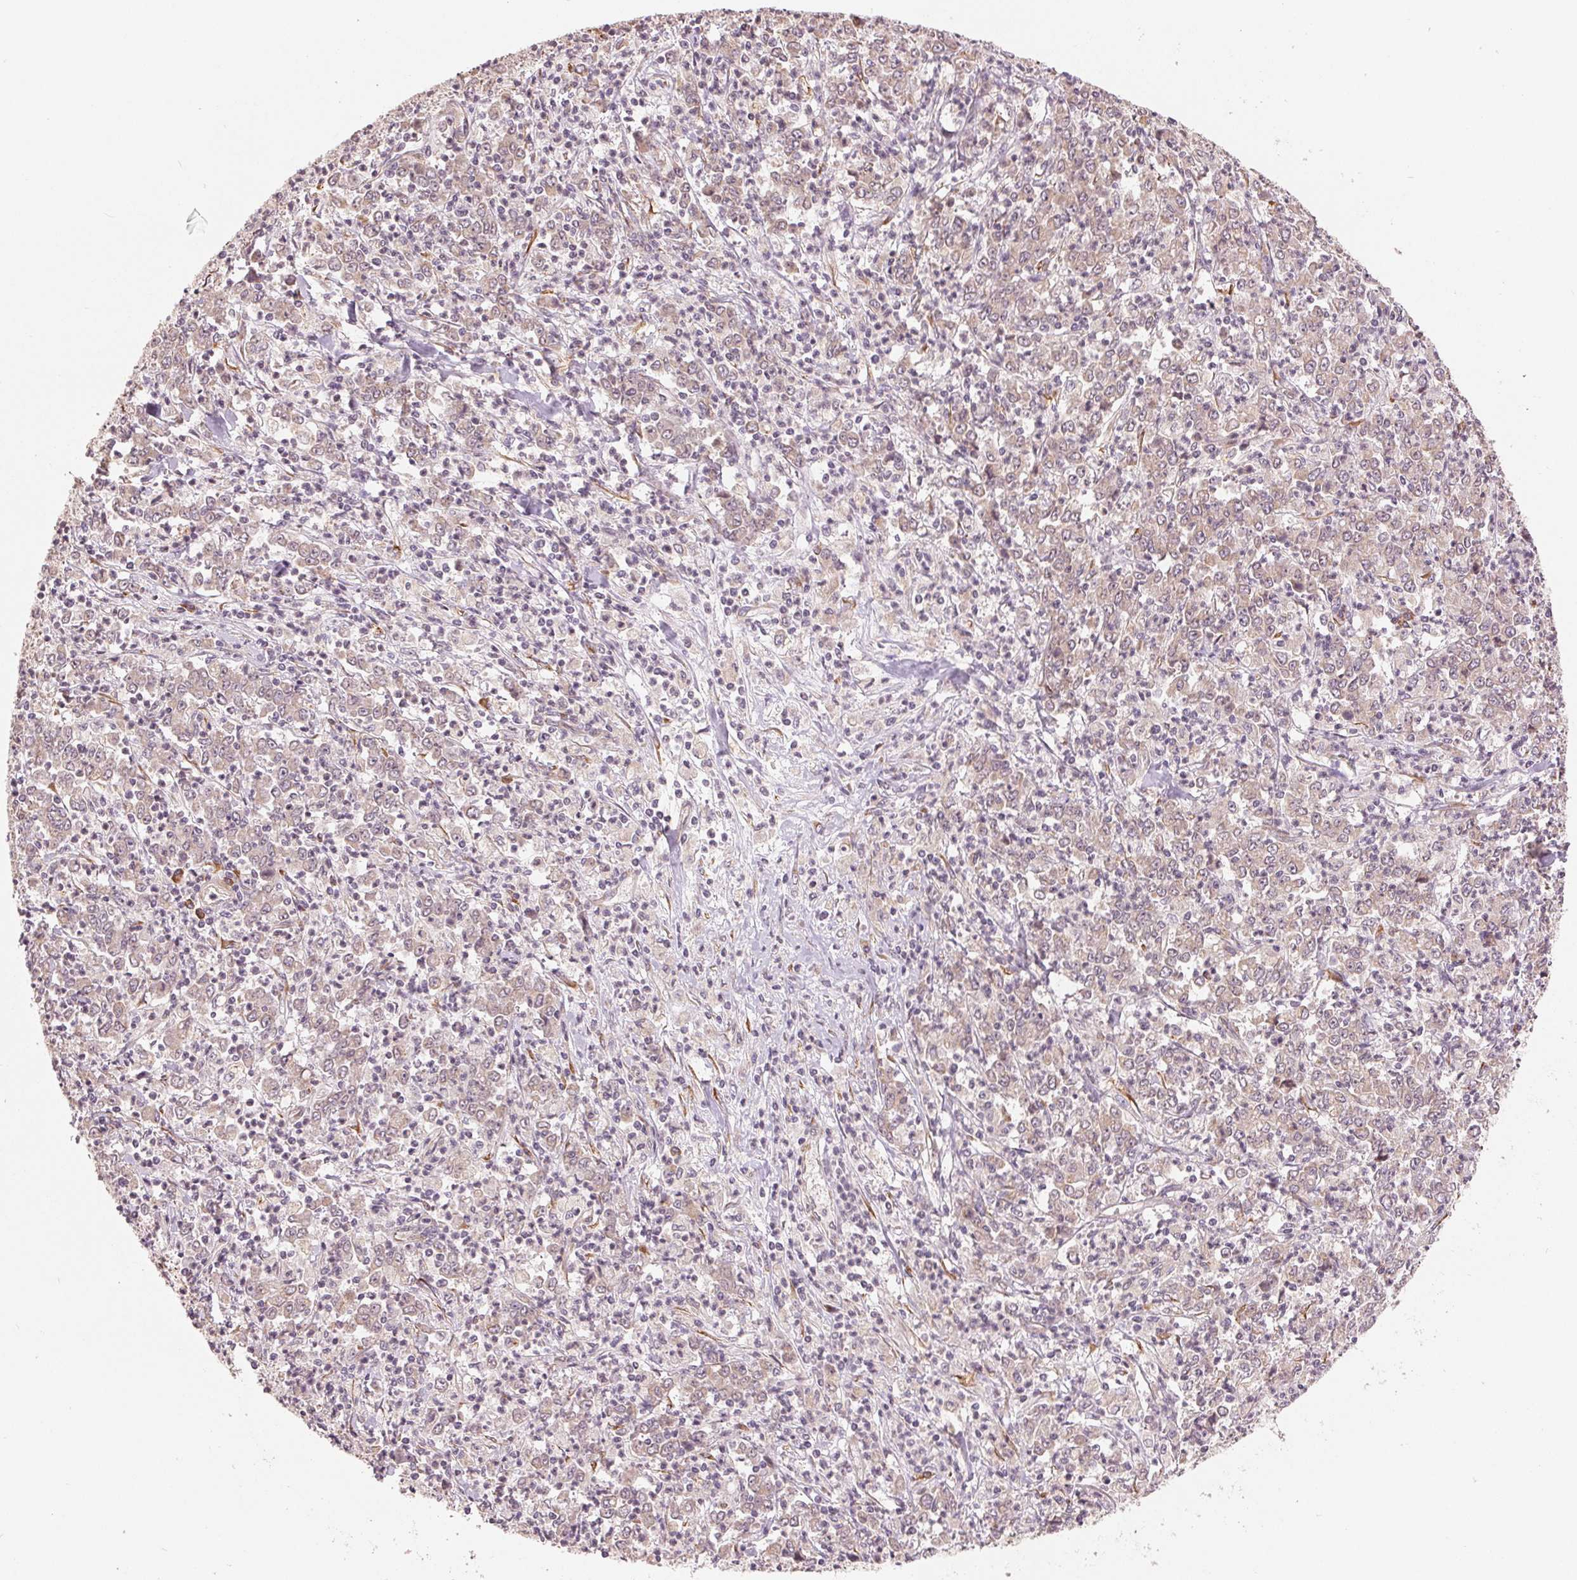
{"staining": {"intensity": "weak", "quantity": "<25%", "location": "cytoplasmic/membranous"}, "tissue": "stomach cancer", "cell_type": "Tumor cells", "image_type": "cancer", "snomed": [{"axis": "morphology", "description": "Adenocarcinoma, NOS"}, {"axis": "topography", "description": "Stomach, lower"}], "caption": "DAB immunohistochemical staining of human stomach cancer shows no significant staining in tumor cells.", "gene": "SLC20A1", "patient": {"sex": "female", "age": 71}}